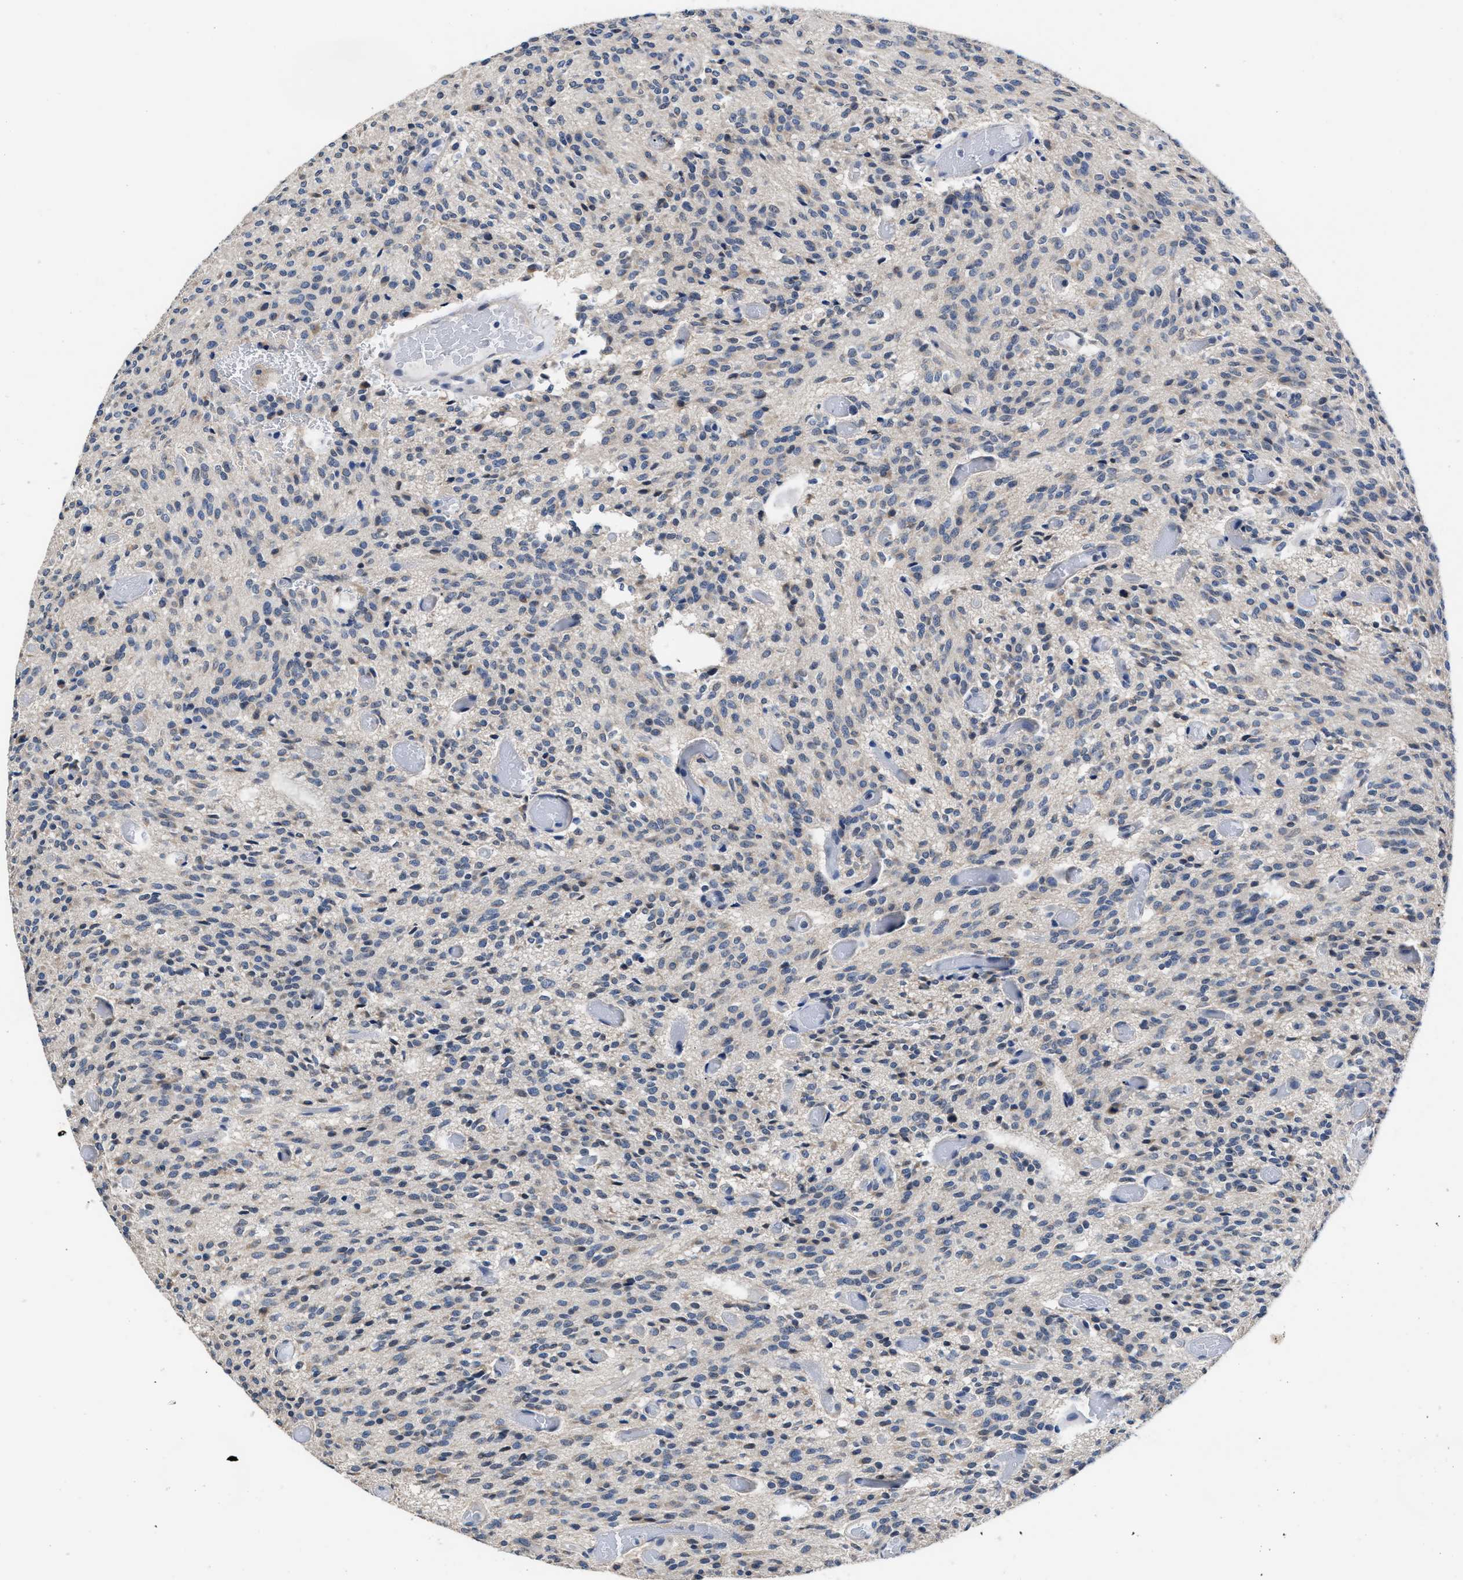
{"staining": {"intensity": "weak", "quantity": "<25%", "location": "cytoplasmic/membranous"}, "tissue": "glioma", "cell_type": "Tumor cells", "image_type": "cancer", "snomed": [{"axis": "morphology", "description": "Glioma, malignant, High grade"}, {"axis": "topography", "description": "Brain"}], "caption": "Immunohistochemical staining of human malignant high-grade glioma displays no significant positivity in tumor cells. (Stains: DAB (3,3'-diaminobenzidine) immunohistochemistry (IHC) with hematoxylin counter stain, Microscopy: brightfield microscopy at high magnification).", "gene": "MYH3", "patient": {"sex": "male", "age": 34}}